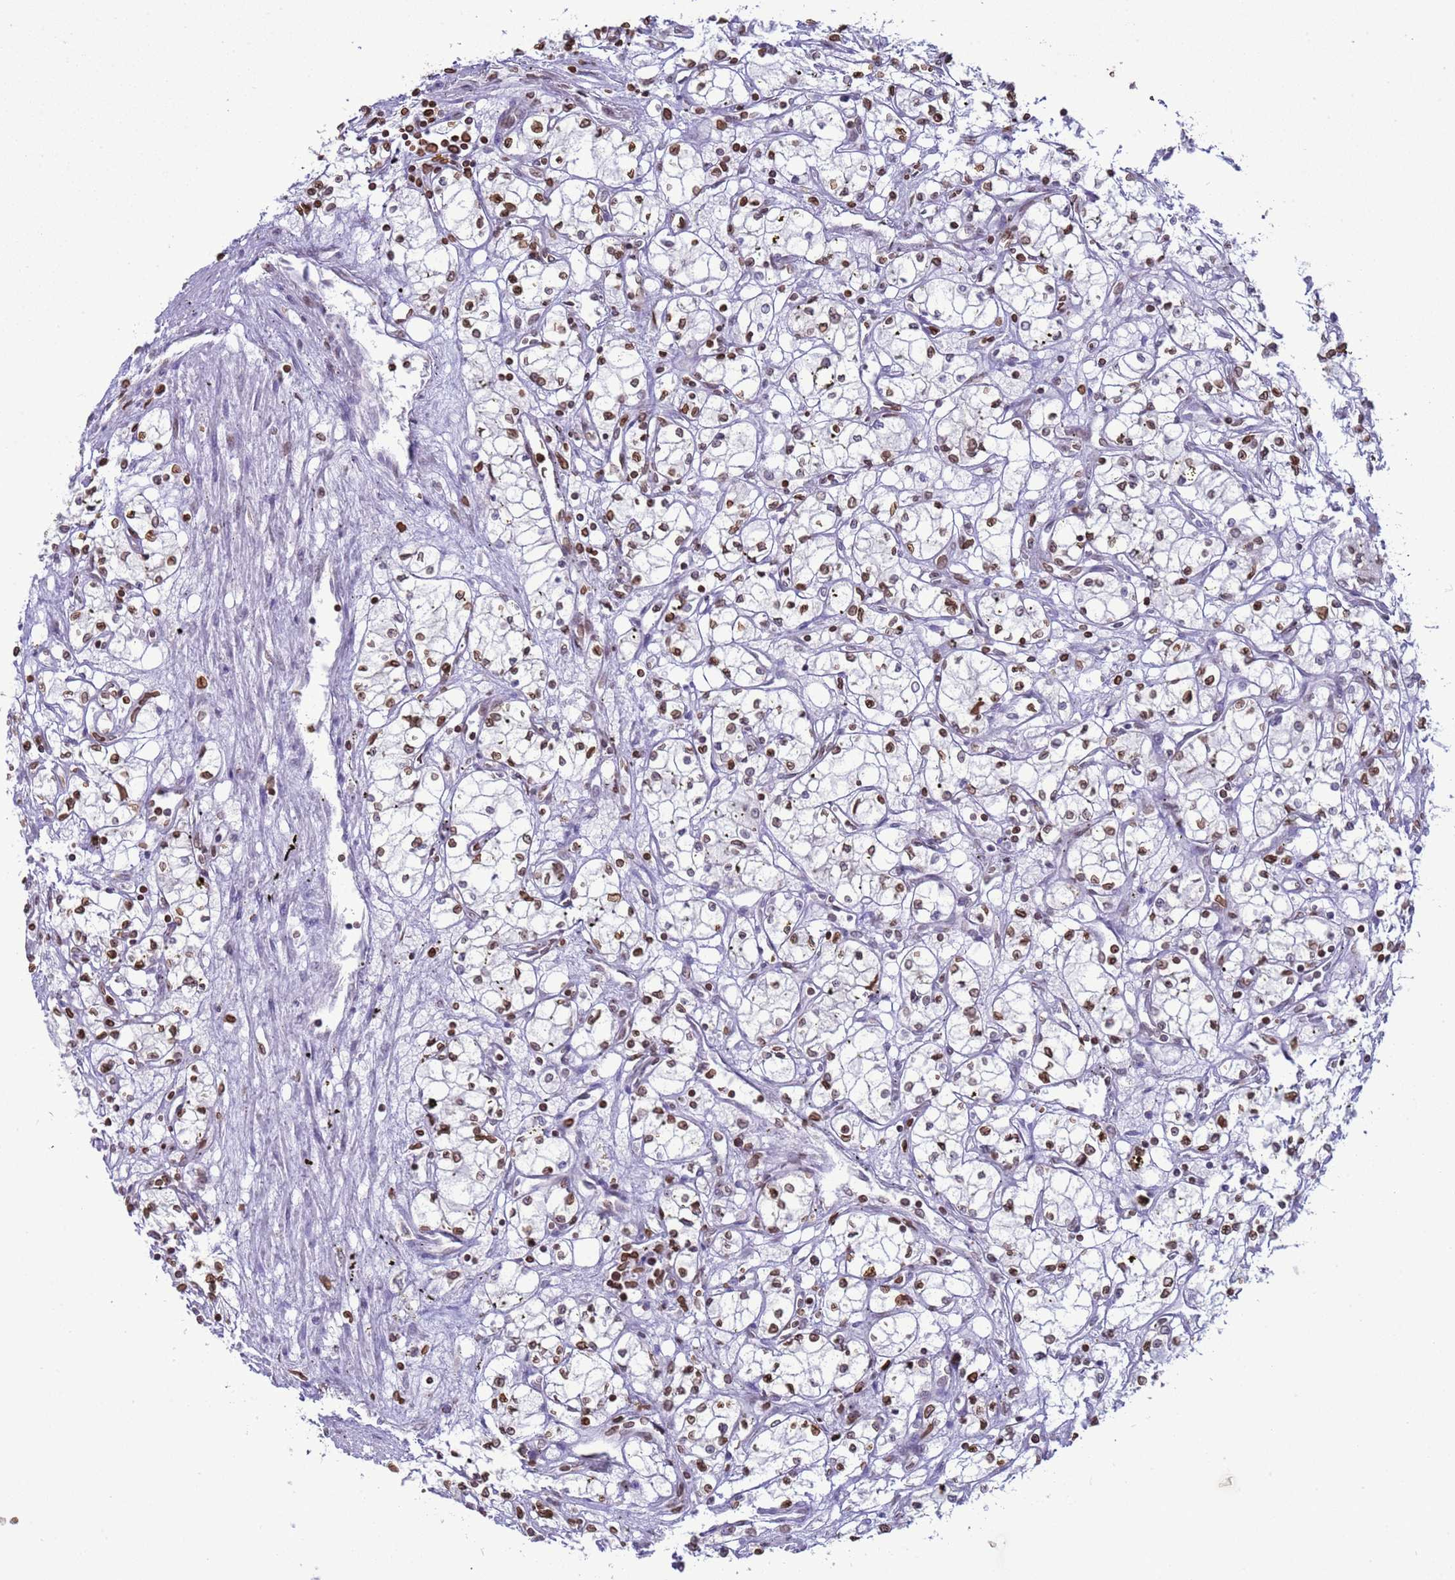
{"staining": {"intensity": "moderate", "quantity": ">75%", "location": "nuclear"}, "tissue": "renal cancer", "cell_type": "Tumor cells", "image_type": "cancer", "snomed": [{"axis": "morphology", "description": "Adenocarcinoma, NOS"}, {"axis": "topography", "description": "Kidney"}], "caption": "Tumor cells show medium levels of moderate nuclear positivity in about >75% of cells in renal cancer.", "gene": "DHX37", "patient": {"sex": "male", "age": 59}}